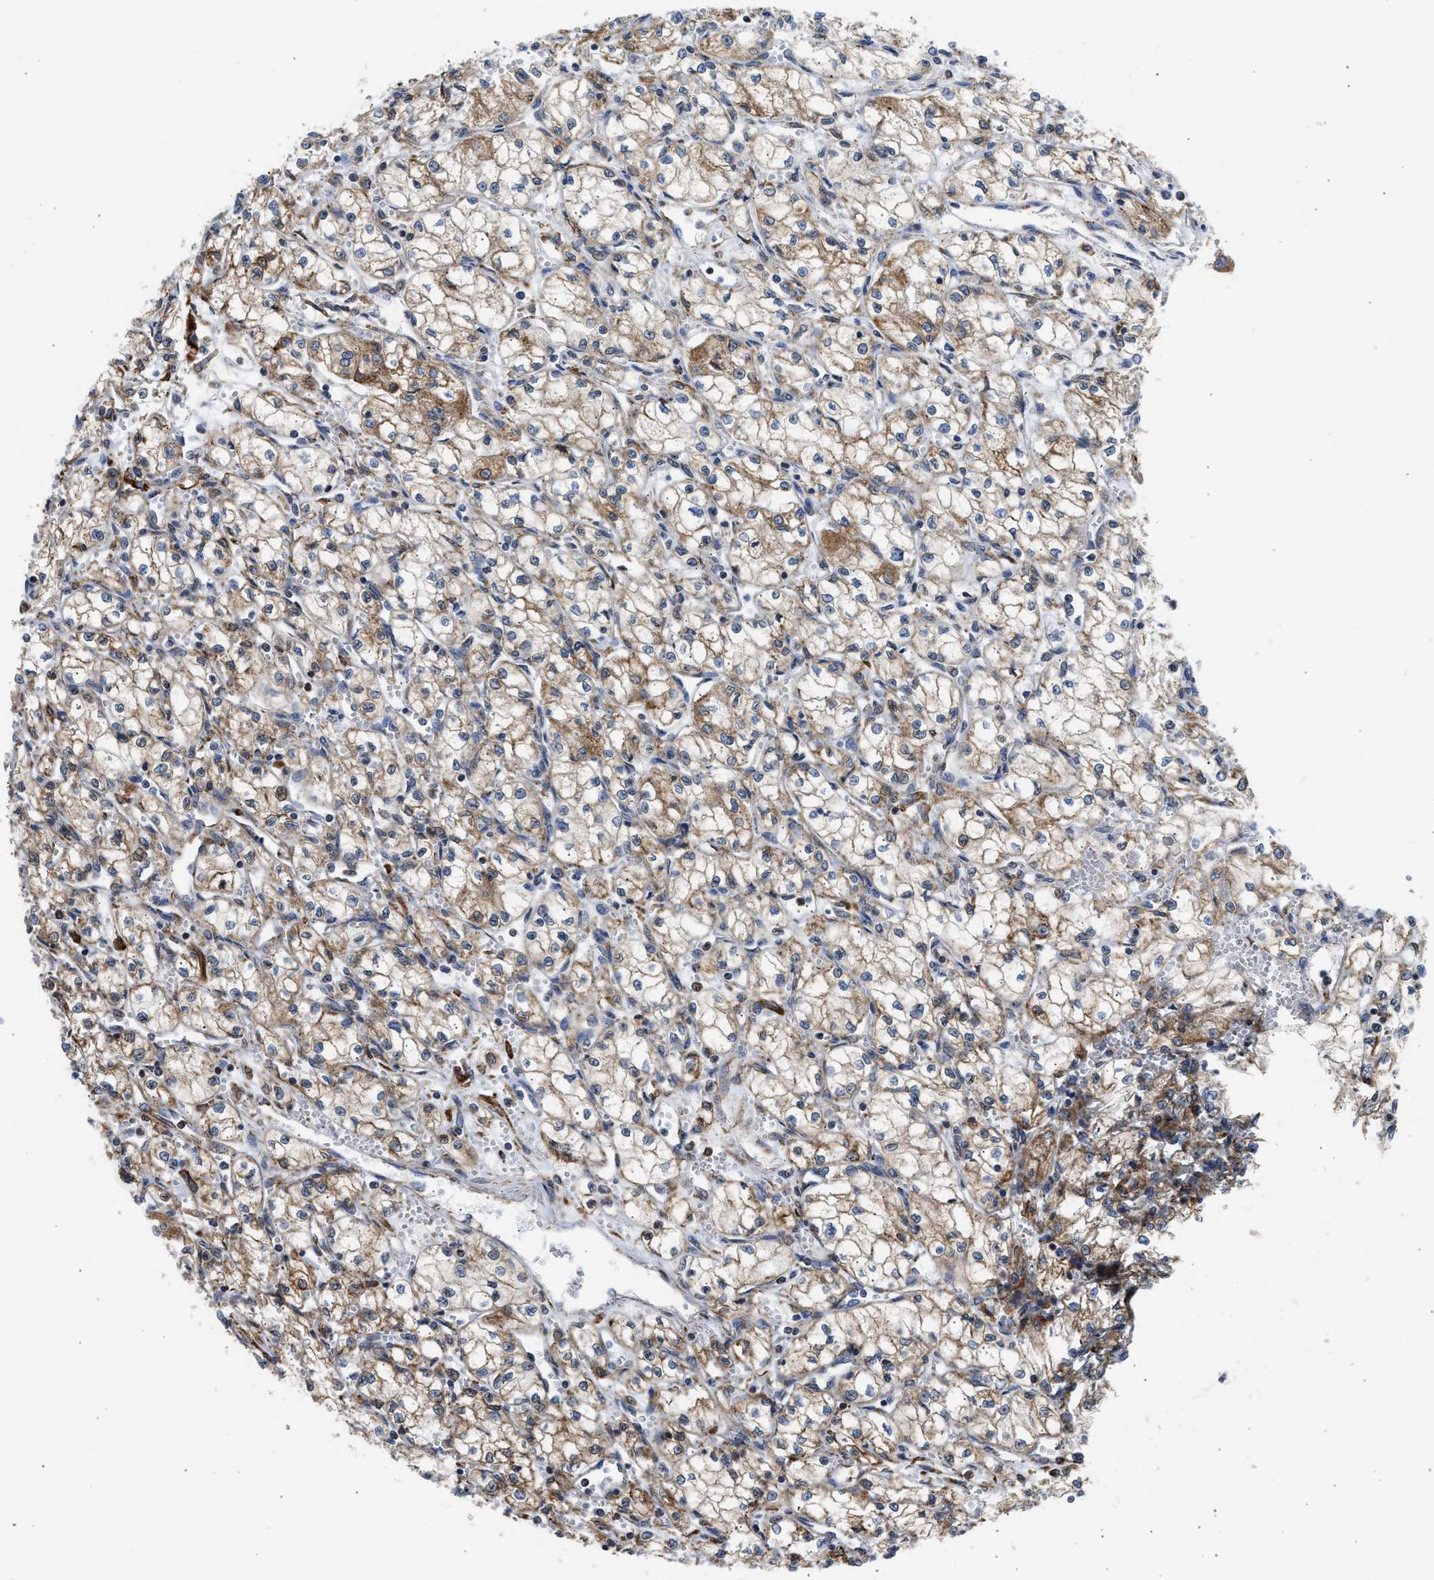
{"staining": {"intensity": "moderate", "quantity": ">75%", "location": "cytoplasmic/membranous"}, "tissue": "renal cancer", "cell_type": "Tumor cells", "image_type": "cancer", "snomed": [{"axis": "morphology", "description": "Normal tissue, NOS"}, {"axis": "morphology", "description": "Adenocarcinoma, NOS"}, {"axis": "topography", "description": "Kidney"}], "caption": "A brown stain highlights moderate cytoplasmic/membranous positivity of a protein in human adenocarcinoma (renal) tumor cells.", "gene": "CYCS", "patient": {"sex": "male", "age": 59}}